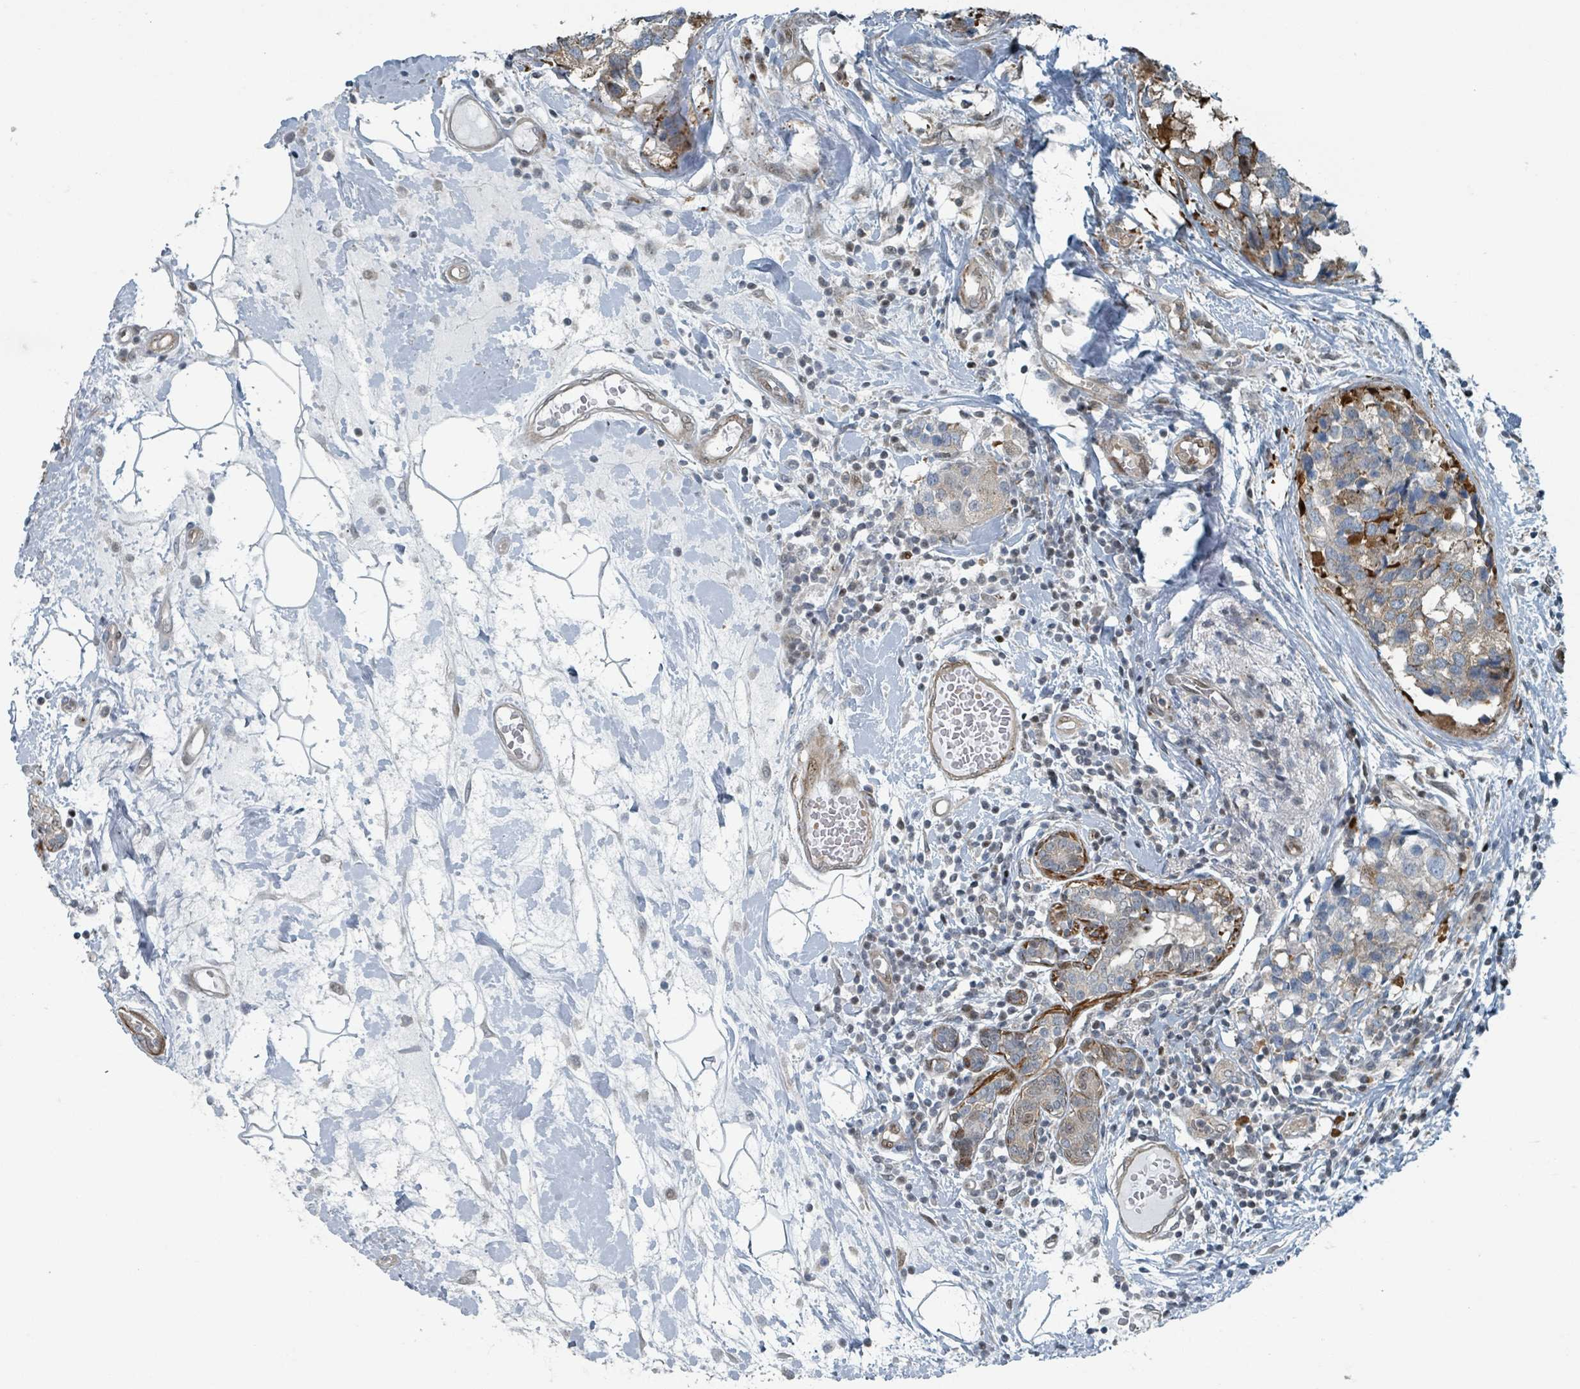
{"staining": {"intensity": "weak", "quantity": "<25%", "location": "cytoplasmic/membranous"}, "tissue": "breast cancer", "cell_type": "Tumor cells", "image_type": "cancer", "snomed": [{"axis": "morphology", "description": "Lobular carcinoma"}, {"axis": "topography", "description": "Breast"}], "caption": "Immunohistochemistry (IHC) photomicrograph of neoplastic tissue: breast cancer (lobular carcinoma) stained with DAB (3,3'-diaminobenzidine) demonstrates no significant protein positivity in tumor cells.", "gene": "RHPN2", "patient": {"sex": "female", "age": 59}}